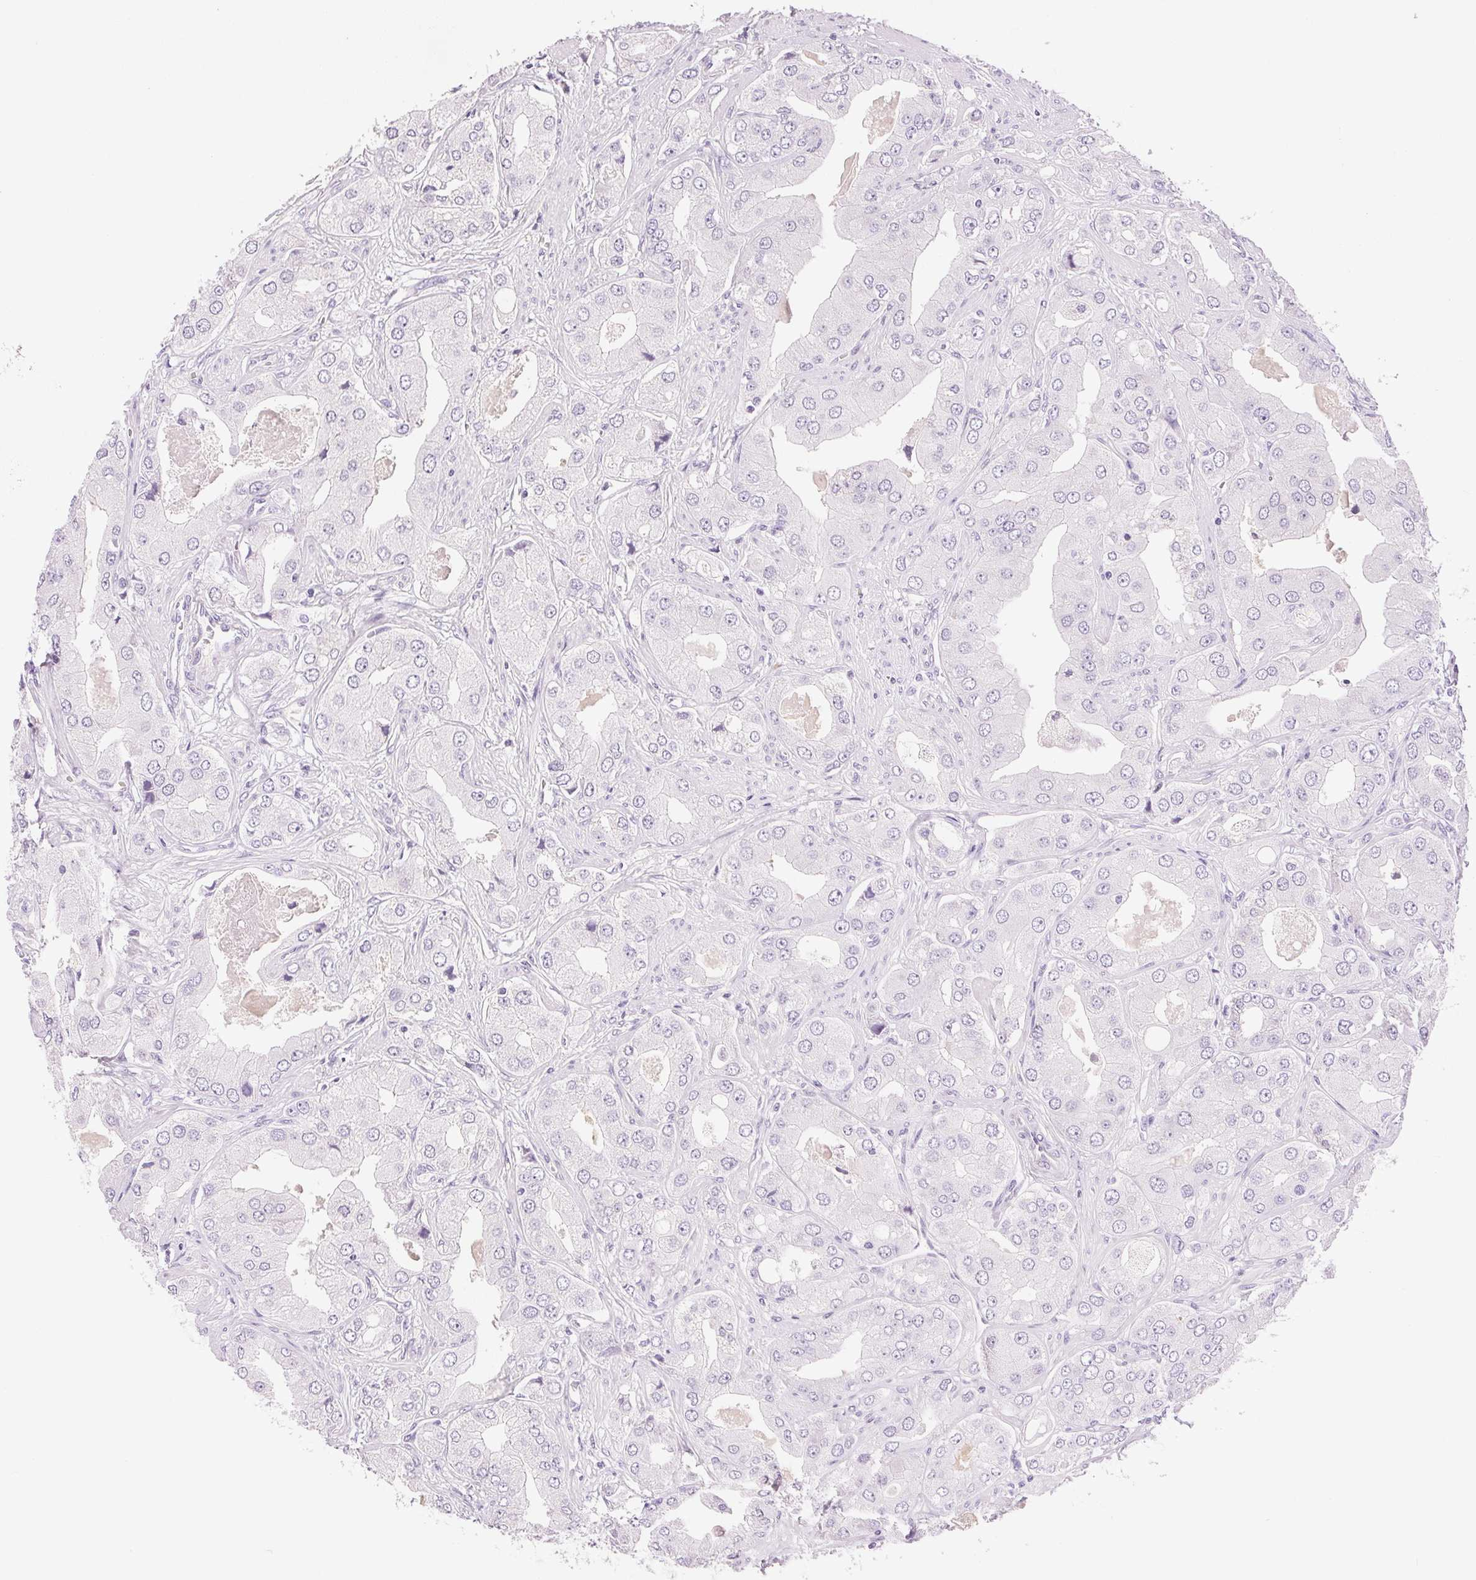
{"staining": {"intensity": "negative", "quantity": "none", "location": "none"}, "tissue": "prostate cancer", "cell_type": "Tumor cells", "image_type": "cancer", "snomed": [{"axis": "morphology", "description": "Adenocarcinoma, Low grade"}, {"axis": "topography", "description": "Prostate"}], "caption": "Tumor cells are negative for brown protein staining in prostate low-grade adenocarcinoma. (Brightfield microscopy of DAB IHC at high magnification).", "gene": "HSD17B2", "patient": {"sex": "male", "age": 60}}